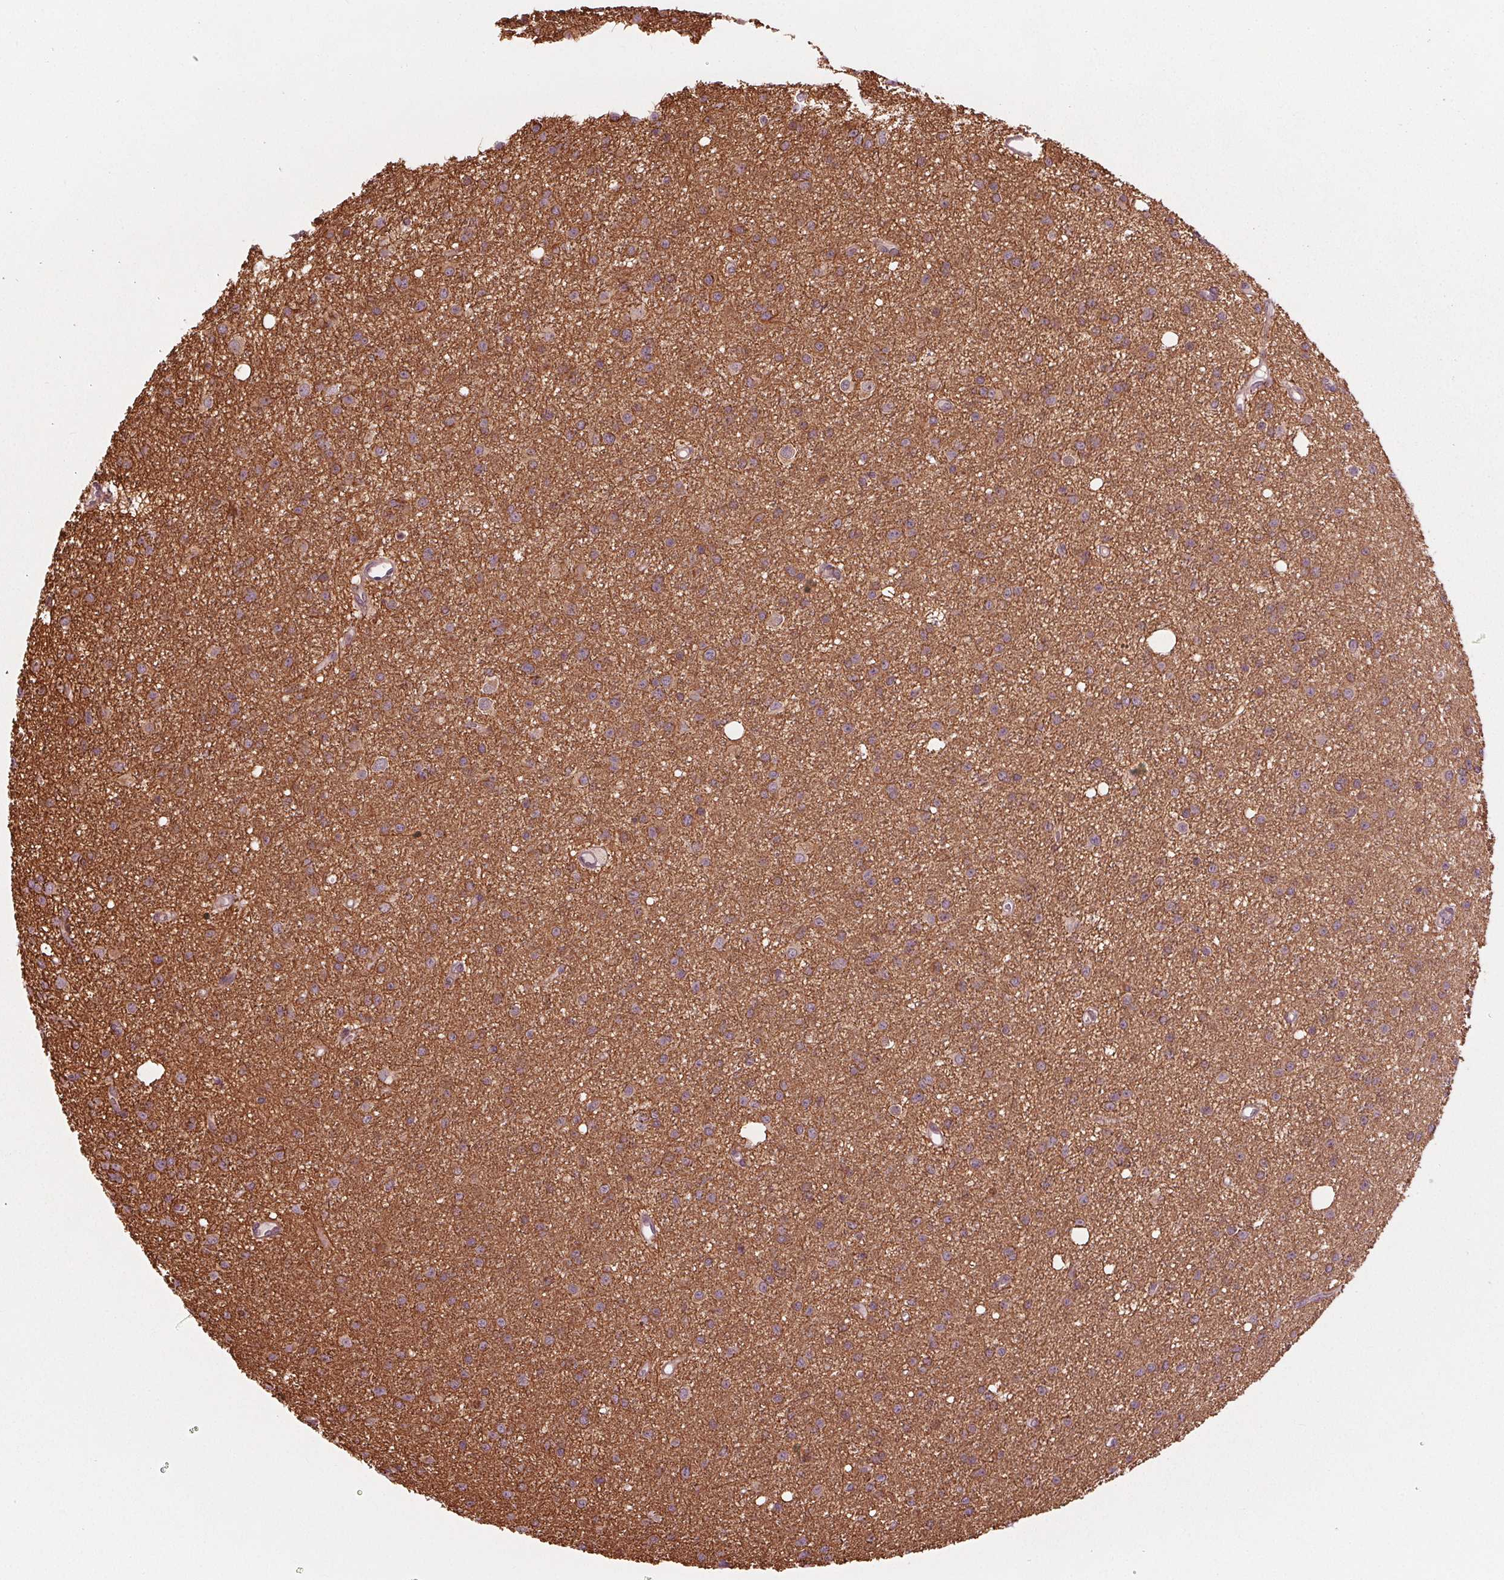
{"staining": {"intensity": "moderate", "quantity": ">75%", "location": "cytoplasmic/membranous"}, "tissue": "glioma", "cell_type": "Tumor cells", "image_type": "cancer", "snomed": [{"axis": "morphology", "description": "Glioma, malignant, Low grade"}, {"axis": "topography", "description": "Brain"}], "caption": "Immunohistochemical staining of glioma exhibits medium levels of moderate cytoplasmic/membranous protein positivity in about >75% of tumor cells.", "gene": "CMIP", "patient": {"sex": "male", "age": 27}}